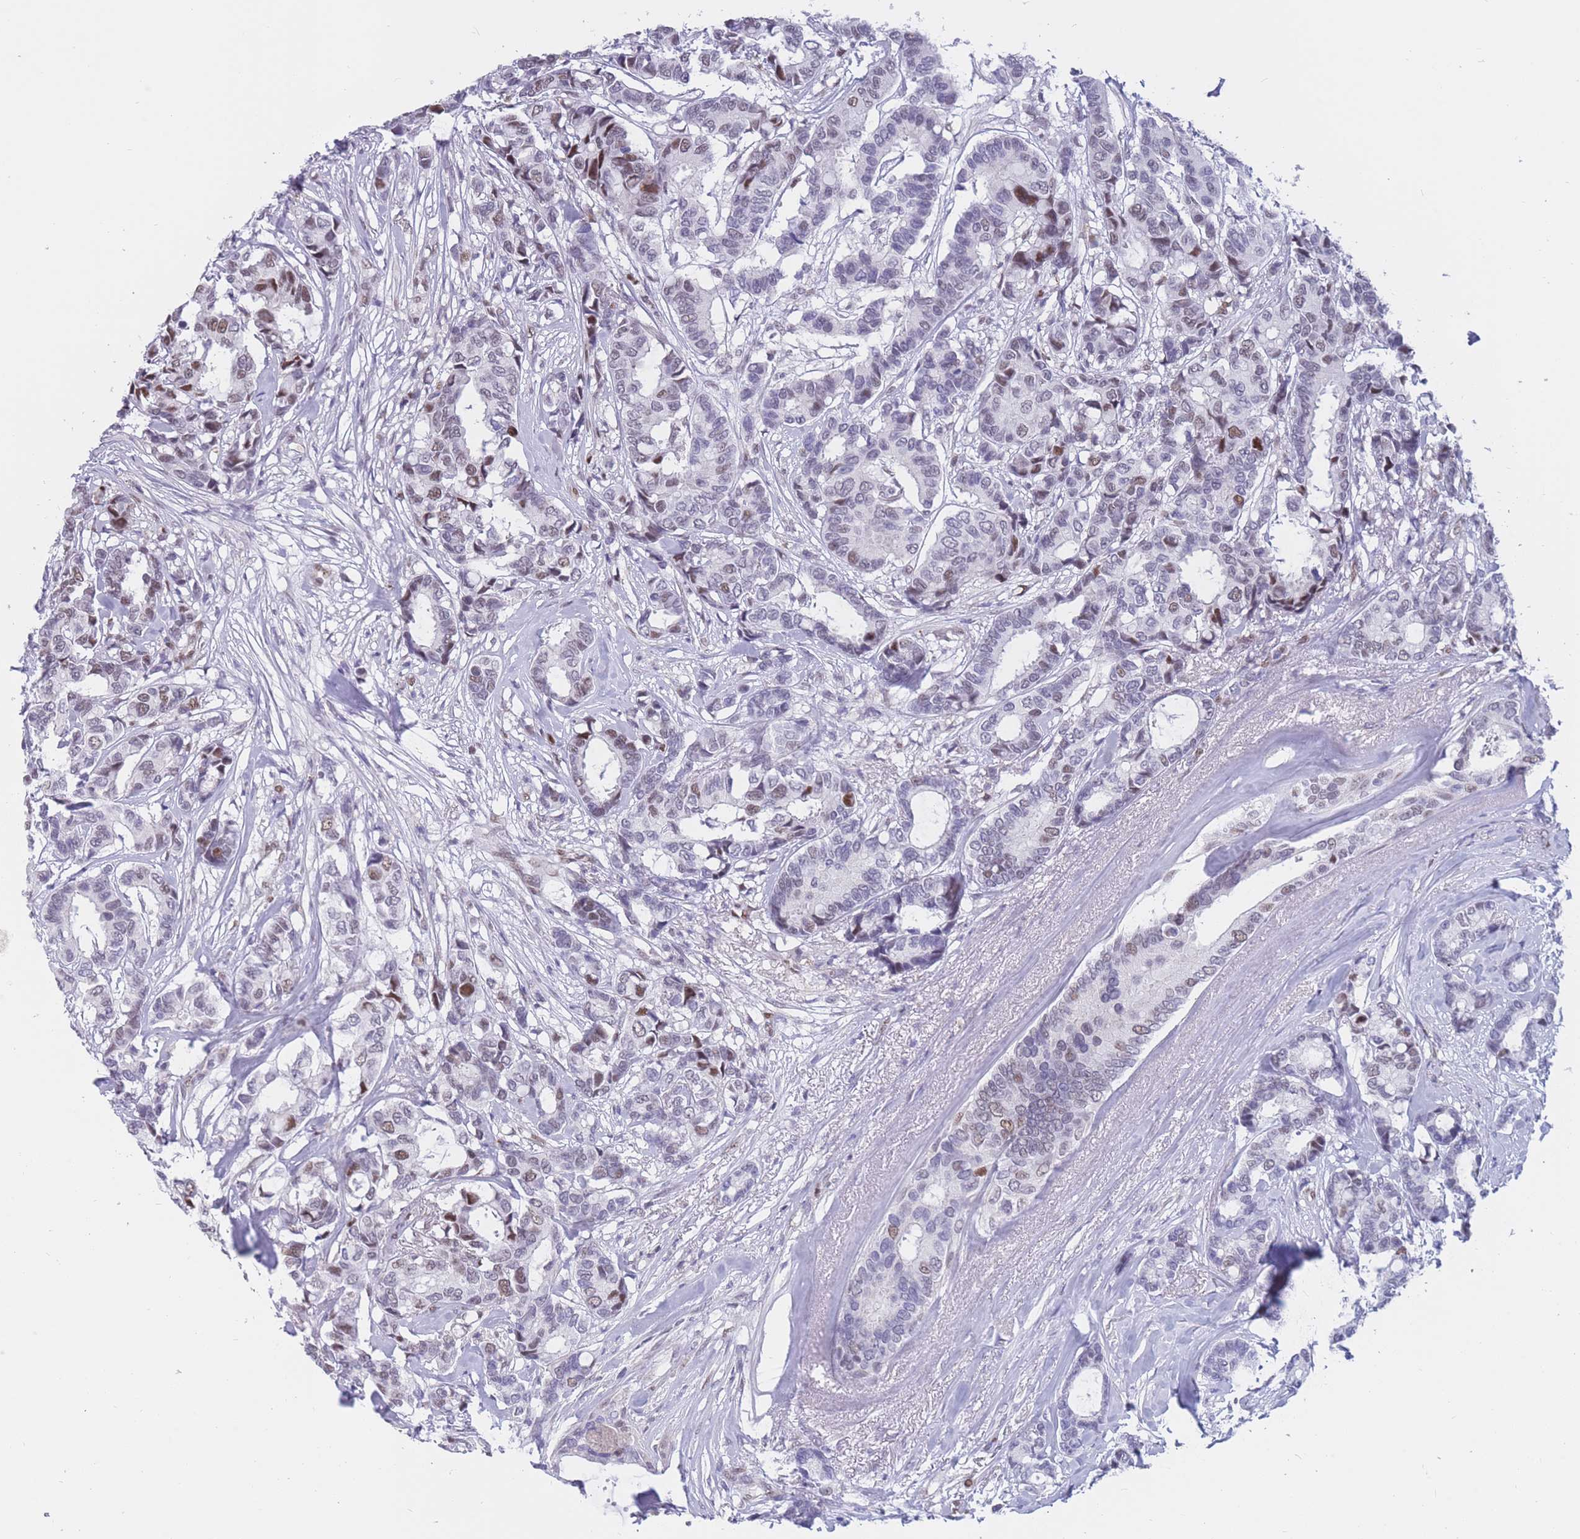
{"staining": {"intensity": "moderate", "quantity": "<25%", "location": "nuclear"}, "tissue": "breast cancer", "cell_type": "Tumor cells", "image_type": "cancer", "snomed": [{"axis": "morphology", "description": "Duct carcinoma"}, {"axis": "topography", "description": "Breast"}], "caption": "Tumor cells display moderate nuclear positivity in approximately <25% of cells in breast cancer (invasive ductal carcinoma). Immunohistochemistry (ihc) stains the protein of interest in brown and the nuclei are stained blue.", "gene": "NASP", "patient": {"sex": "female", "age": 87}}